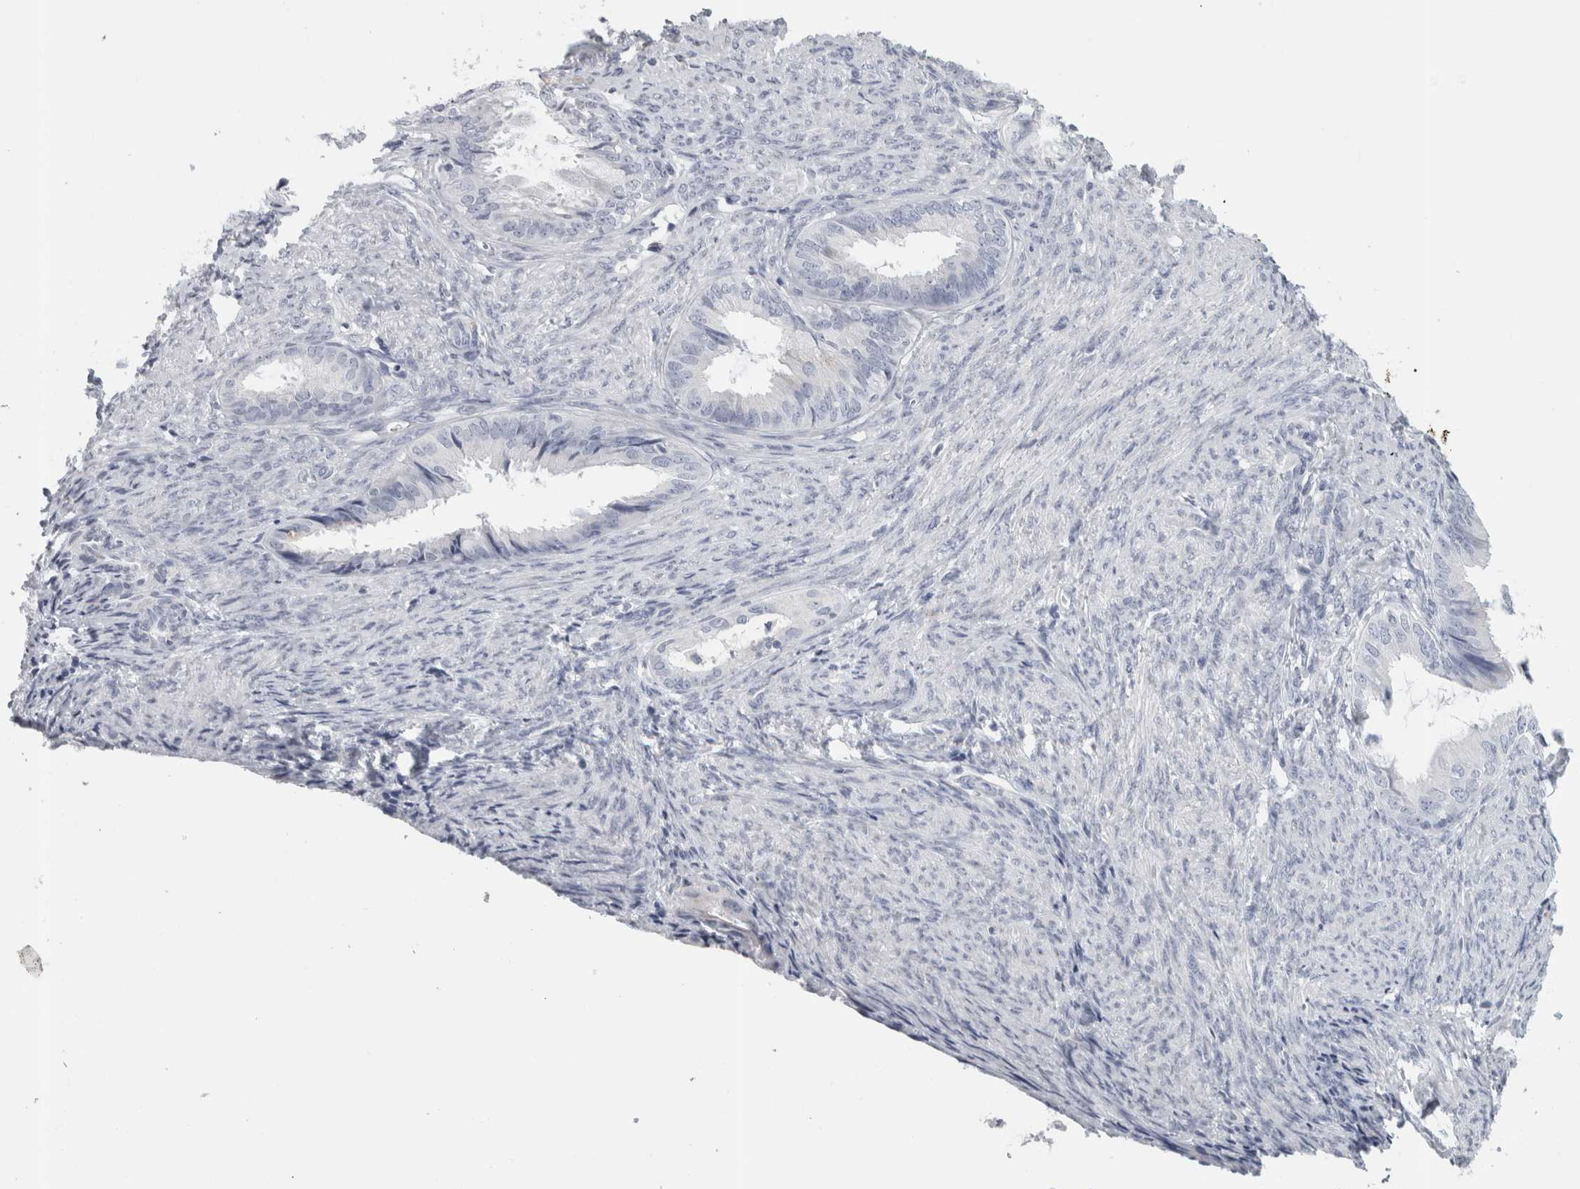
{"staining": {"intensity": "negative", "quantity": "none", "location": "none"}, "tissue": "endometrial cancer", "cell_type": "Tumor cells", "image_type": "cancer", "snomed": [{"axis": "morphology", "description": "Adenocarcinoma, NOS"}, {"axis": "topography", "description": "Endometrium"}], "caption": "IHC photomicrograph of endometrial cancer (adenocarcinoma) stained for a protein (brown), which demonstrates no staining in tumor cells. Brightfield microscopy of immunohistochemistry (IHC) stained with DAB (3,3'-diaminobenzidine) (brown) and hematoxylin (blue), captured at high magnification.", "gene": "CPE", "patient": {"sex": "female", "age": 86}}